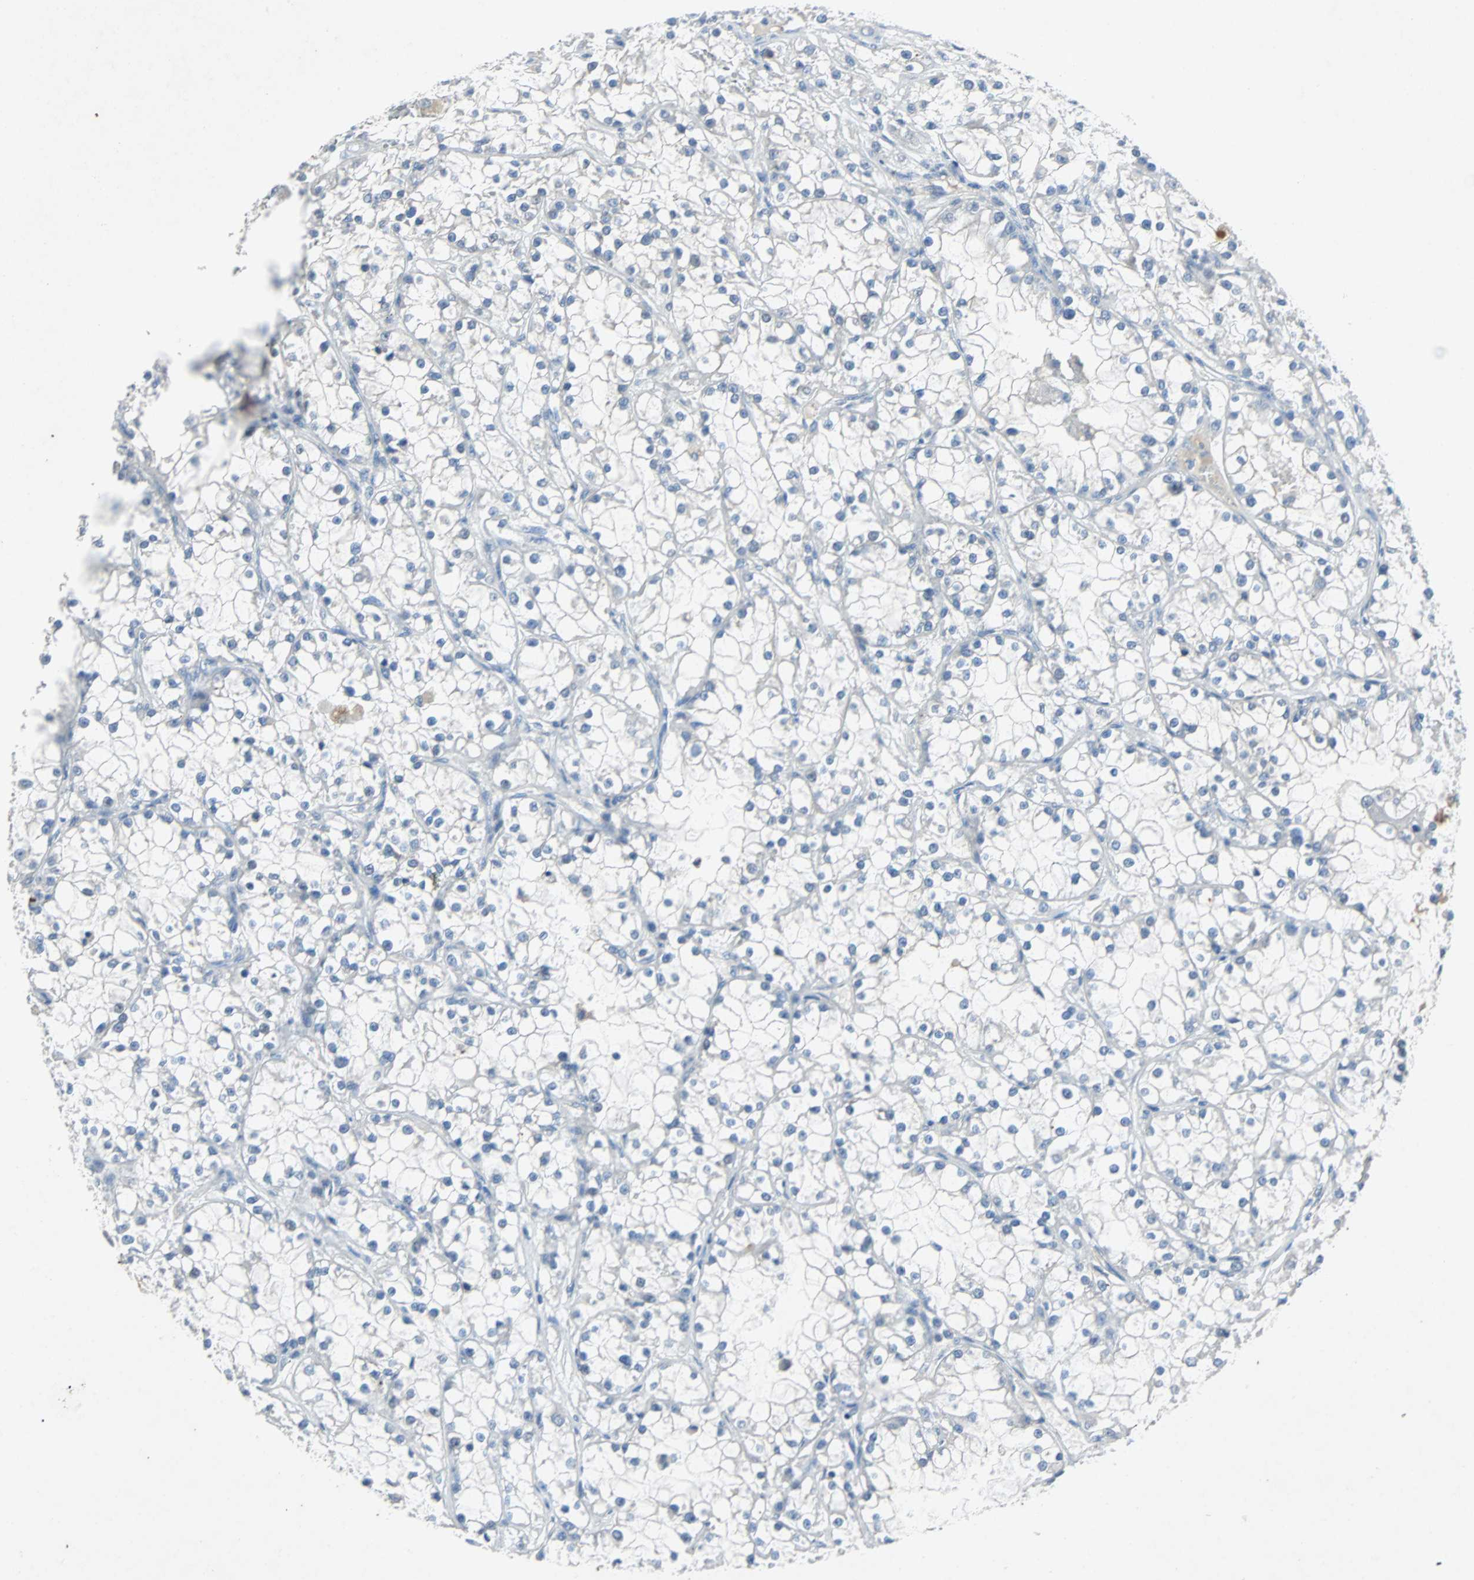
{"staining": {"intensity": "negative", "quantity": "none", "location": "none"}, "tissue": "renal cancer", "cell_type": "Tumor cells", "image_type": "cancer", "snomed": [{"axis": "morphology", "description": "Adenocarcinoma, NOS"}, {"axis": "topography", "description": "Kidney"}], "caption": "This is an immunohistochemistry photomicrograph of human renal cancer. There is no positivity in tumor cells.", "gene": "PCDHB2", "patient": {"sex": "female", "age": 52}}